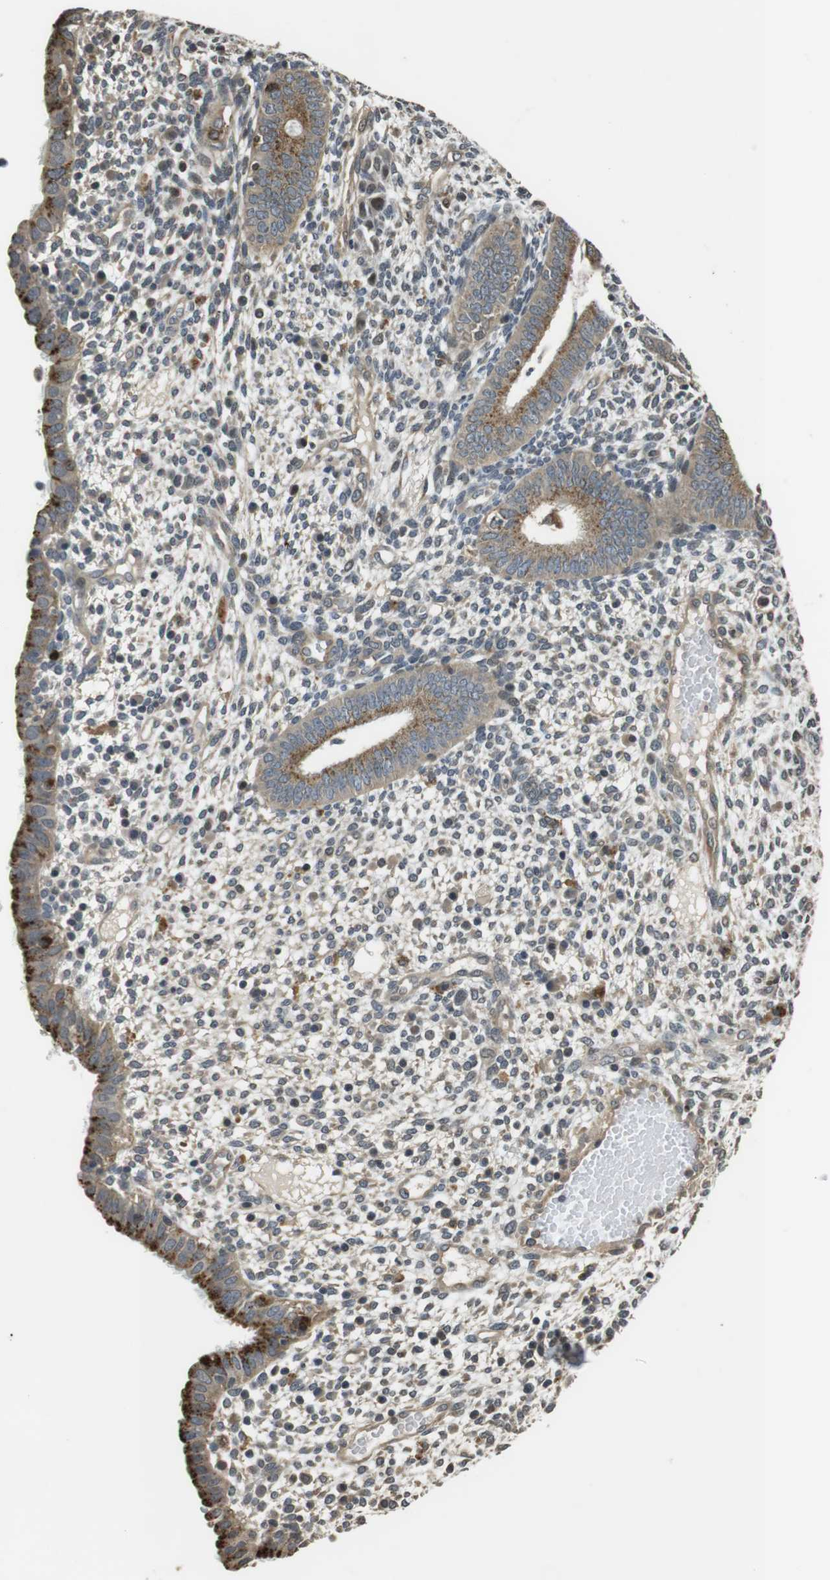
{"staining": {"intensity": "weak", "quantity": "25%-75%", "location": "cytoplasmic/membranous"}, "tissue": "endometrium", "cell_type": "Cells in endometrial stroma", "image_type": "normal", "snomed": [{"axis": "morphology", "description": "Normal tissue, NOS"}, {"axis": "topography", "description": "Endometrium"}], "caption": "Immunohistochemistry histopathology image of normal human endometrium stained for a protein (brown), which demonstrates low levels of weak cytoplasmic/membranous positivity in approximately 25%-75% of cells in endometrial stroma.", "gene": "FZD10", "patient": {"sex": "female", "age": 35}}